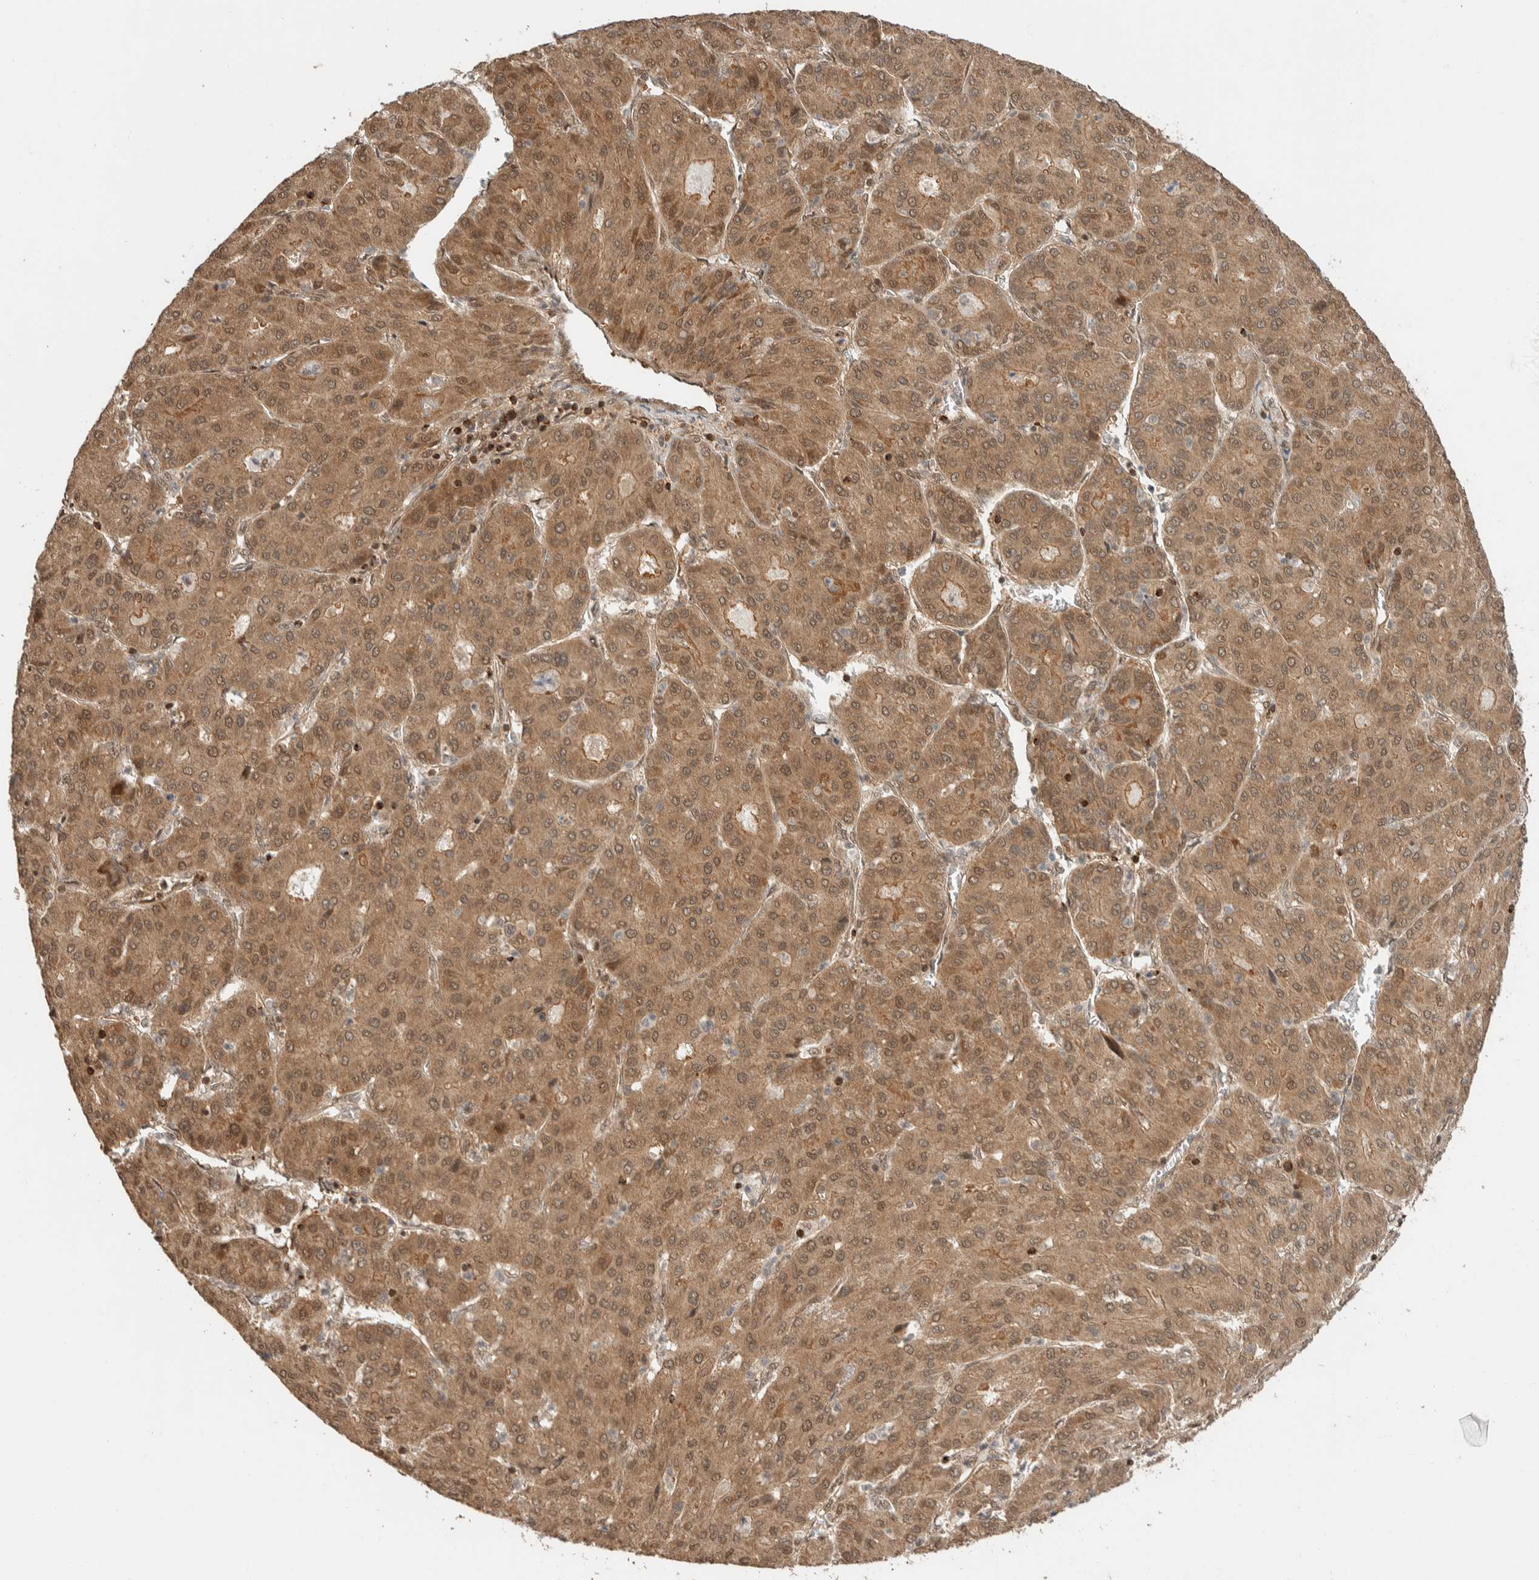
{"staining": {"intensity": "moderate", "quantity": ">75%", "location": "cytoplasmic/membranous,nuclear"}, "tissue": "liver cancer", "cell_type": "Tumor cells", "image_type": "cancer", "snomed": [{"axis": "morphology", "description": "Carcinoma, Hepatocellular, NOS"}, {"axis": "topography", "description": "Liver"}], "caption": "Protein expression analysis of hepatocellular carcinoma (liver) exhibits moderate cytoplasmic/membranous and nuclear expression in about >75% of tumor cells.", "gene": "ZBTB2", "patient": {"sex": "male", "age": 65}}